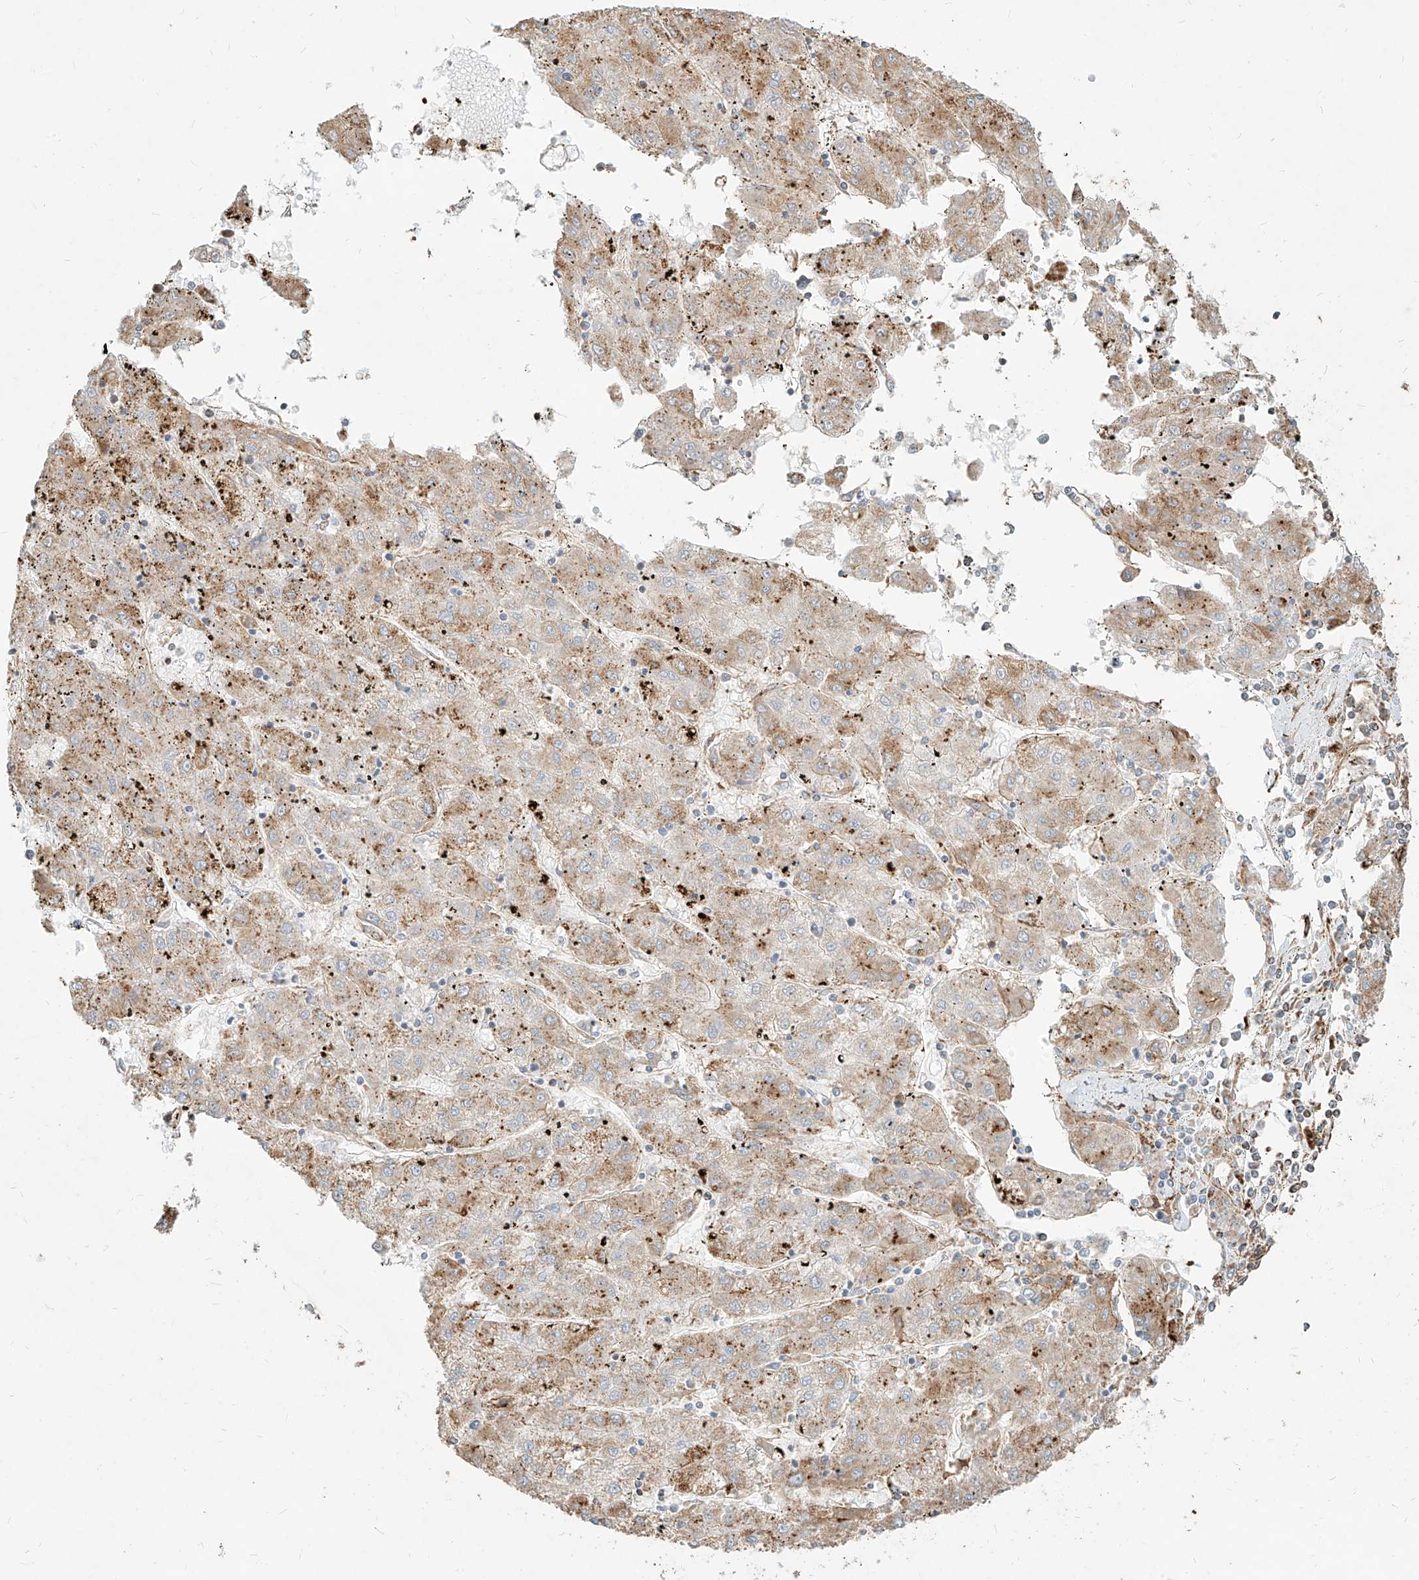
{"staining": {"intensity": "weak", "quantity": "25%-75%", "location": "cytoplasmic/membranous"}, "tissue": "liver cancer", "cell_type": "Tumor cells", "image_type": "cancer", "snomed": [{"axis": "morphology", "description": "Carcinoma, Hepatocellular, NOS"}, {"axis": "topography", "description": "Liver"}], "caption": "A brown stain labels weak cytoplasmic/membranous positivity of a protein in liver cancer (hepatocellular carcinoma) tumor cells.", "gene": "MTX2", "patient": {"sex": "male", "age": 72}}